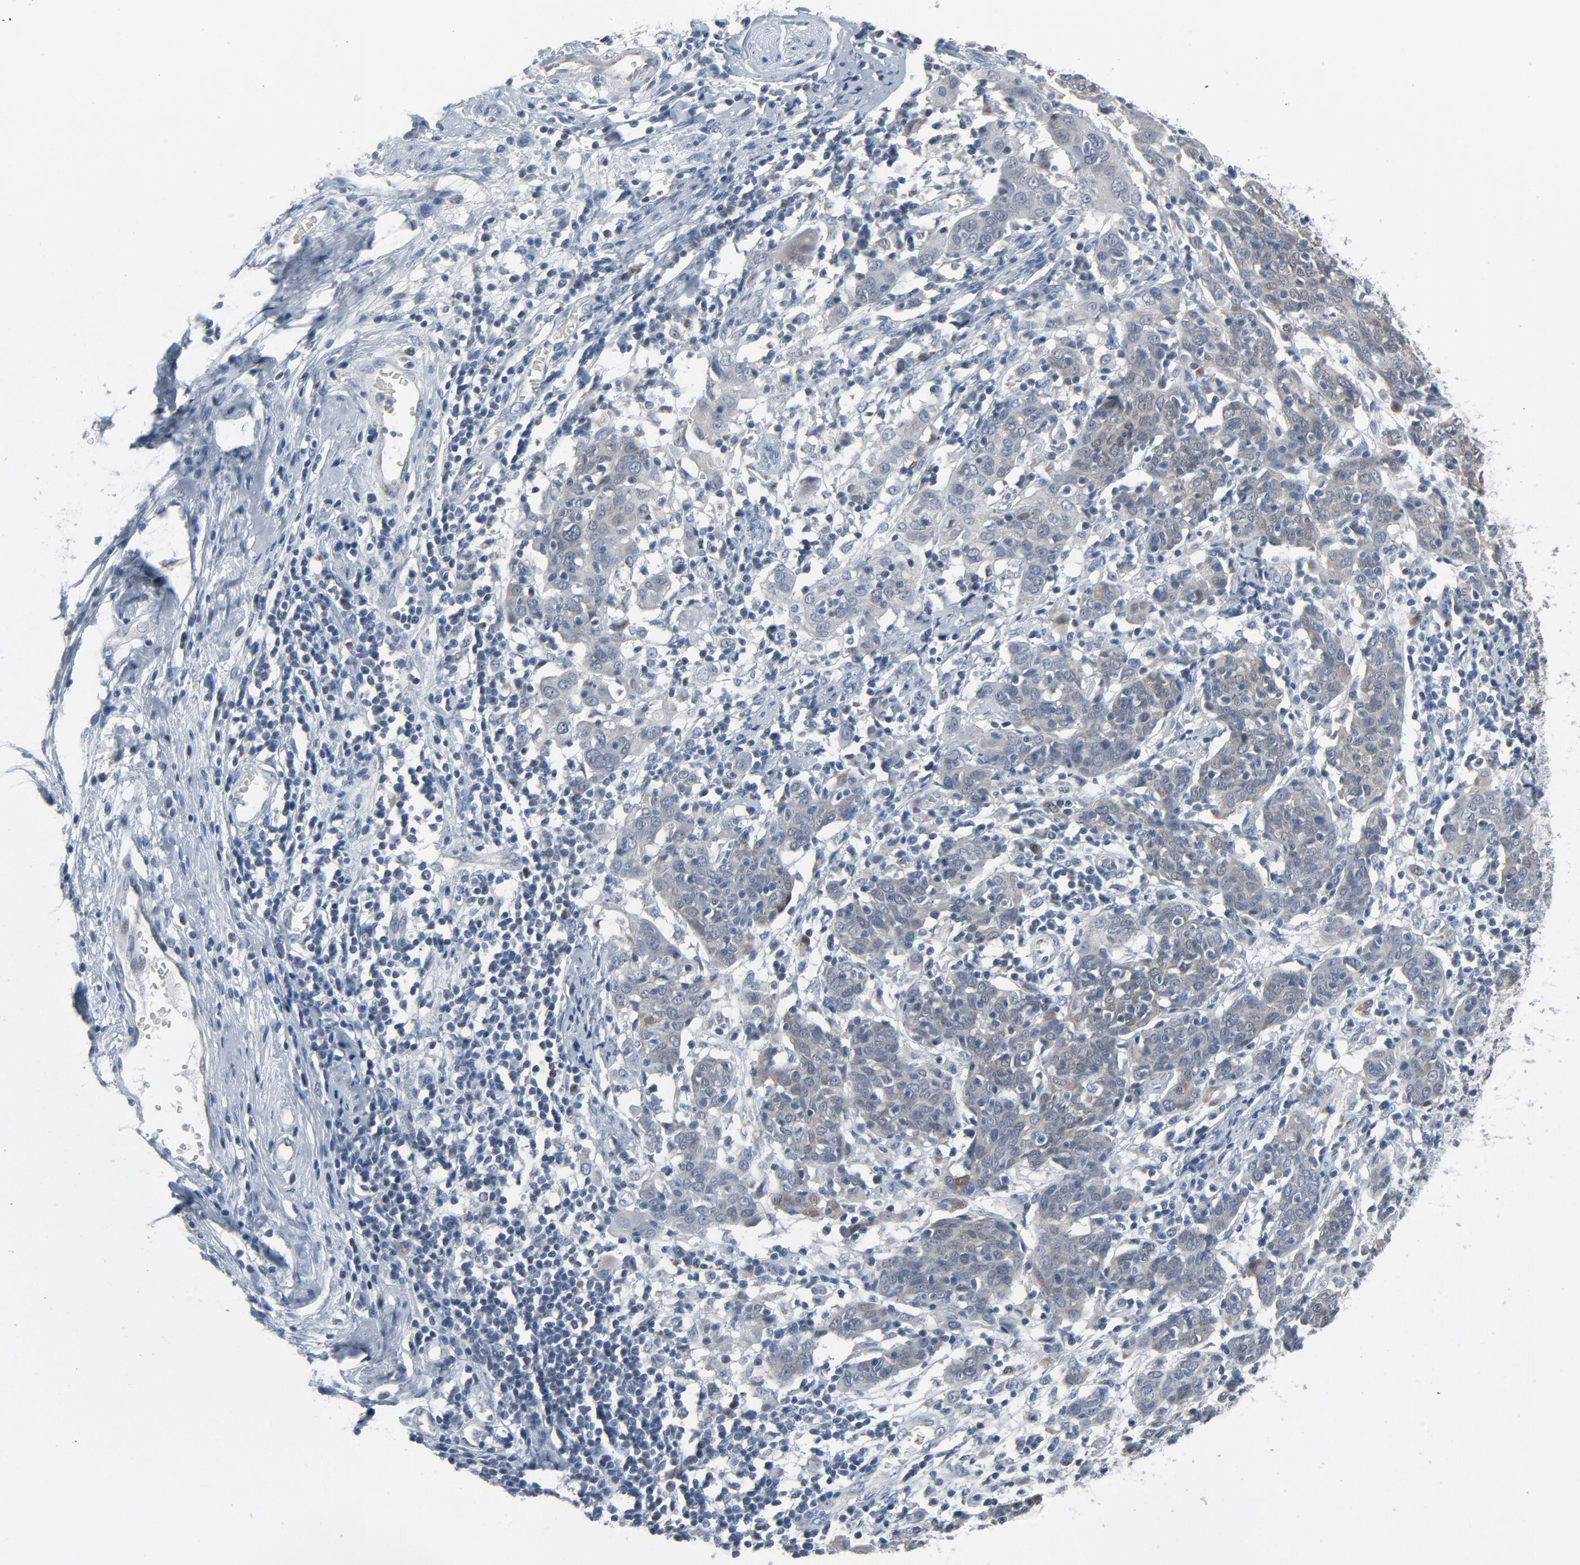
{"staining": {"intensity": "negative", "quantity": "none", "location": "none"}, "tissue": "cervical cancer", "cell_type": "Tumor cells", "image_type": "cancer", "snomed": [{"axis": "morphology", "description": "Normal tissue, NOS"}, {"axis": "morphology", "description": "Squamous cell carcinoma, NOS"}, {"axis": "topography", "description": "Cervix"}], "caption": "There is no significant positivity in tumor cells of squamous cell carcinoma (cervical).", "gene": "GPX2", "patient": {"sex": "female", "age": 67}}